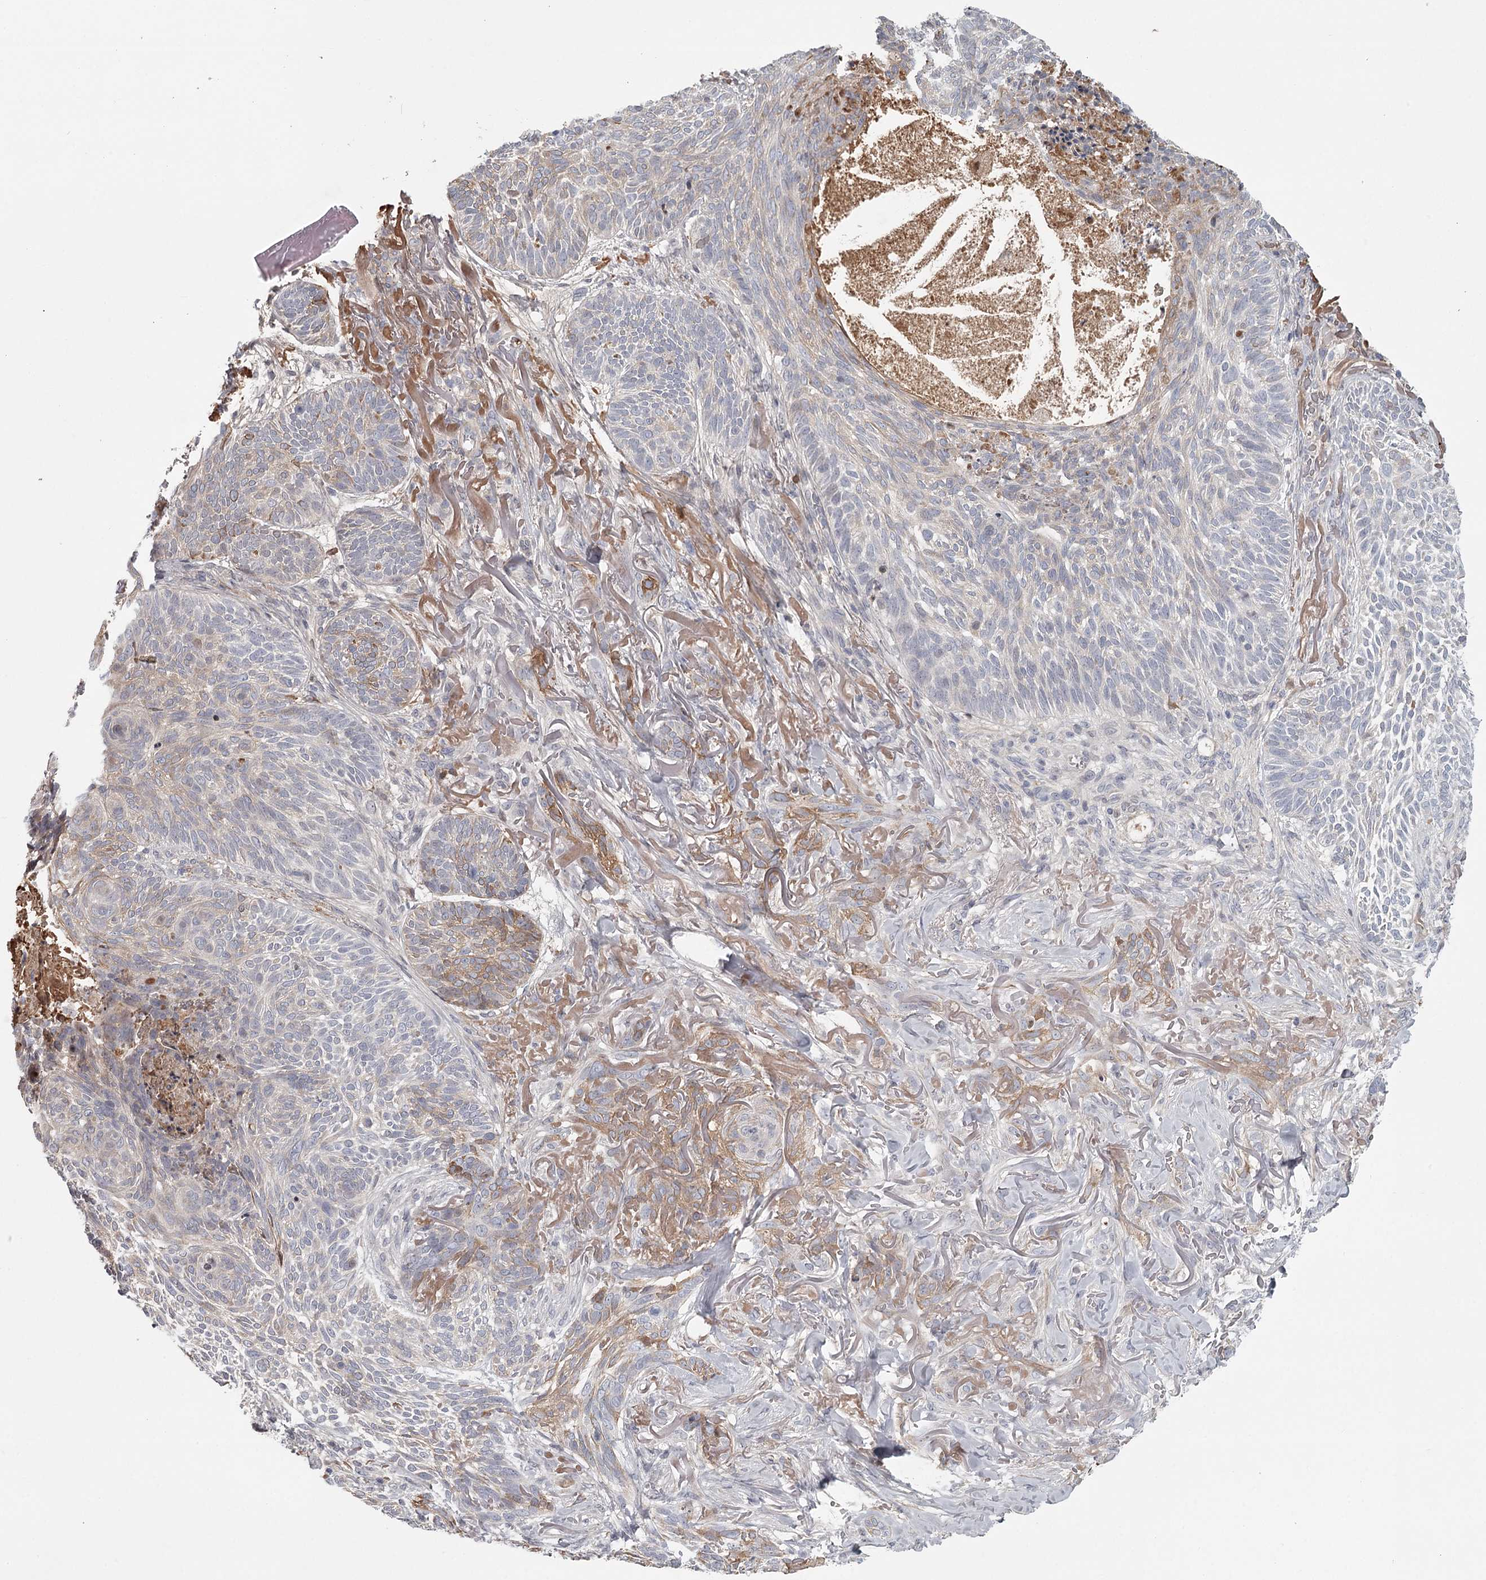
{"staining": {"intensity": "negative", "quantity": "none", "location": "none"}, "tissue": "skin cancer", "cell_type": "Tumor cells", "image_type": "cancer", "snomed": [{"axis": "morphology", "description": "Normal tissue, NOS"}, {"axis": "morphology", "description": "Basal cell carcinoma"}, {"axis": "topography", "description": "Skin"}], "caption": "An image of basal cell carcinoma (skin) stained for a protein demonstrates no brown staining in tumor cells.", "gene": "DHRS9", "patient": {"sex": "male", "age": 66}}